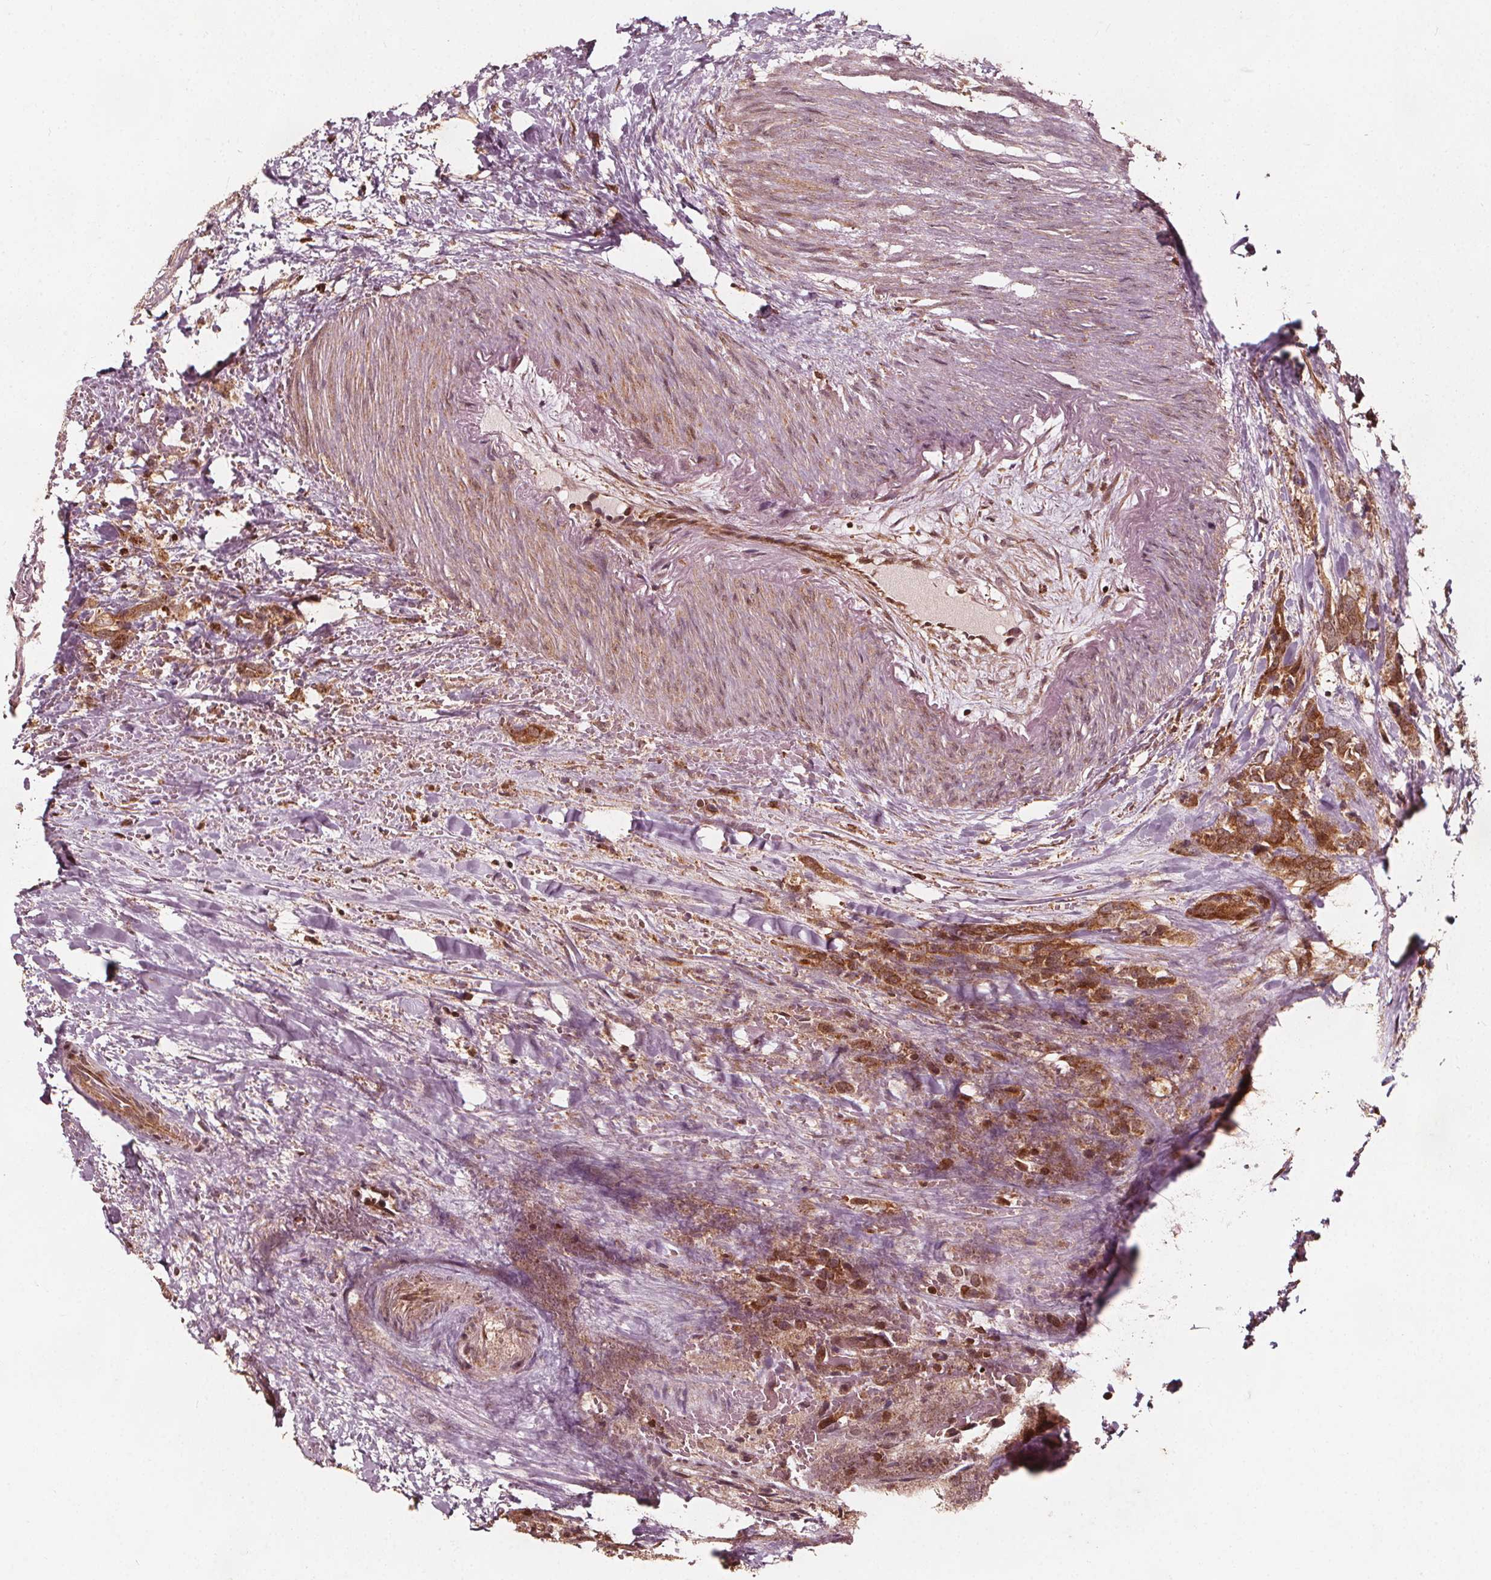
{"staining": {"intensity": "strong", "quantity": ">75%", "location": "cytoplasmic/membranous"}, "tissue": "thyroid cancer", "cell_type": "Tumor cells", "image_type": "cancer", "snomed": [{"axis": "morphology", "description": "Papillary adenocarcinoma, NOS"}, {"axis": "topography", "description": "Thyroid gland"}], "caption": "IHC image of thyroid cancer stained for a protein (brown), which demonstrates high levels of strong cytoplasmic/membranous expression in about >75% of tumor cells.", "gene": "AIP", "patient": {"sex": "male", "age": 61}}